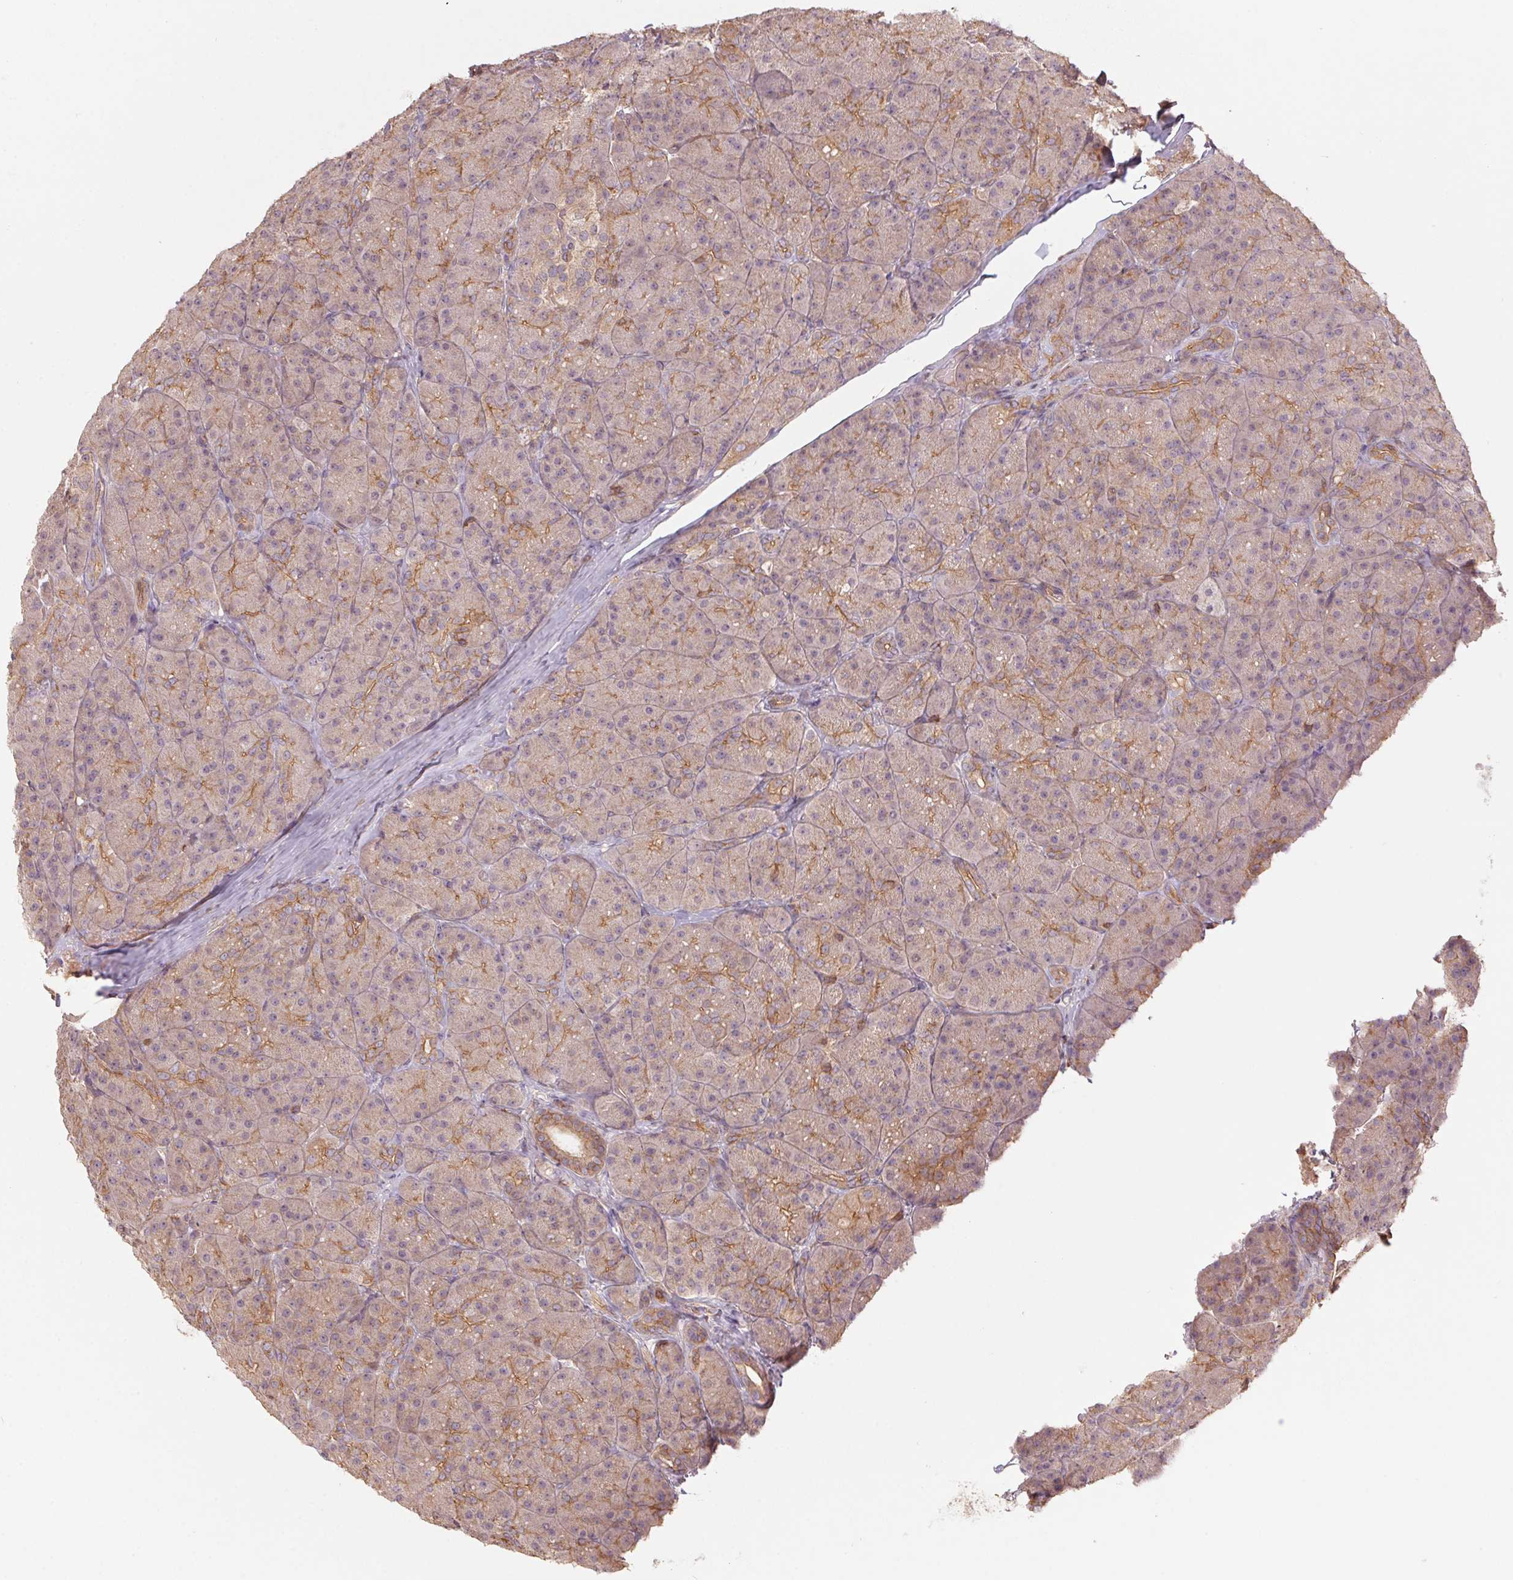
{"staining": {"intensity": "moderate", "quantity": "25%-75%", "location": "cytoplasmic/membranous"}, "tissue": "pancreas", "cell_type": "Exocrine glandular cells", "image_type": "normal", "snomed": [{"axis": "morphology", "description": "Normal tissue, NOS"}, {"axis": "topography", "description": "Pancreas"}], "caption": "Protein expression analysis of benign pancreas reveals moderate cytoplasmic/membranous expression in about 25%-75% of exocrine glandular cells.", "gene": "TUBA1A", "patient": {"sex": "male", "age": 57}}